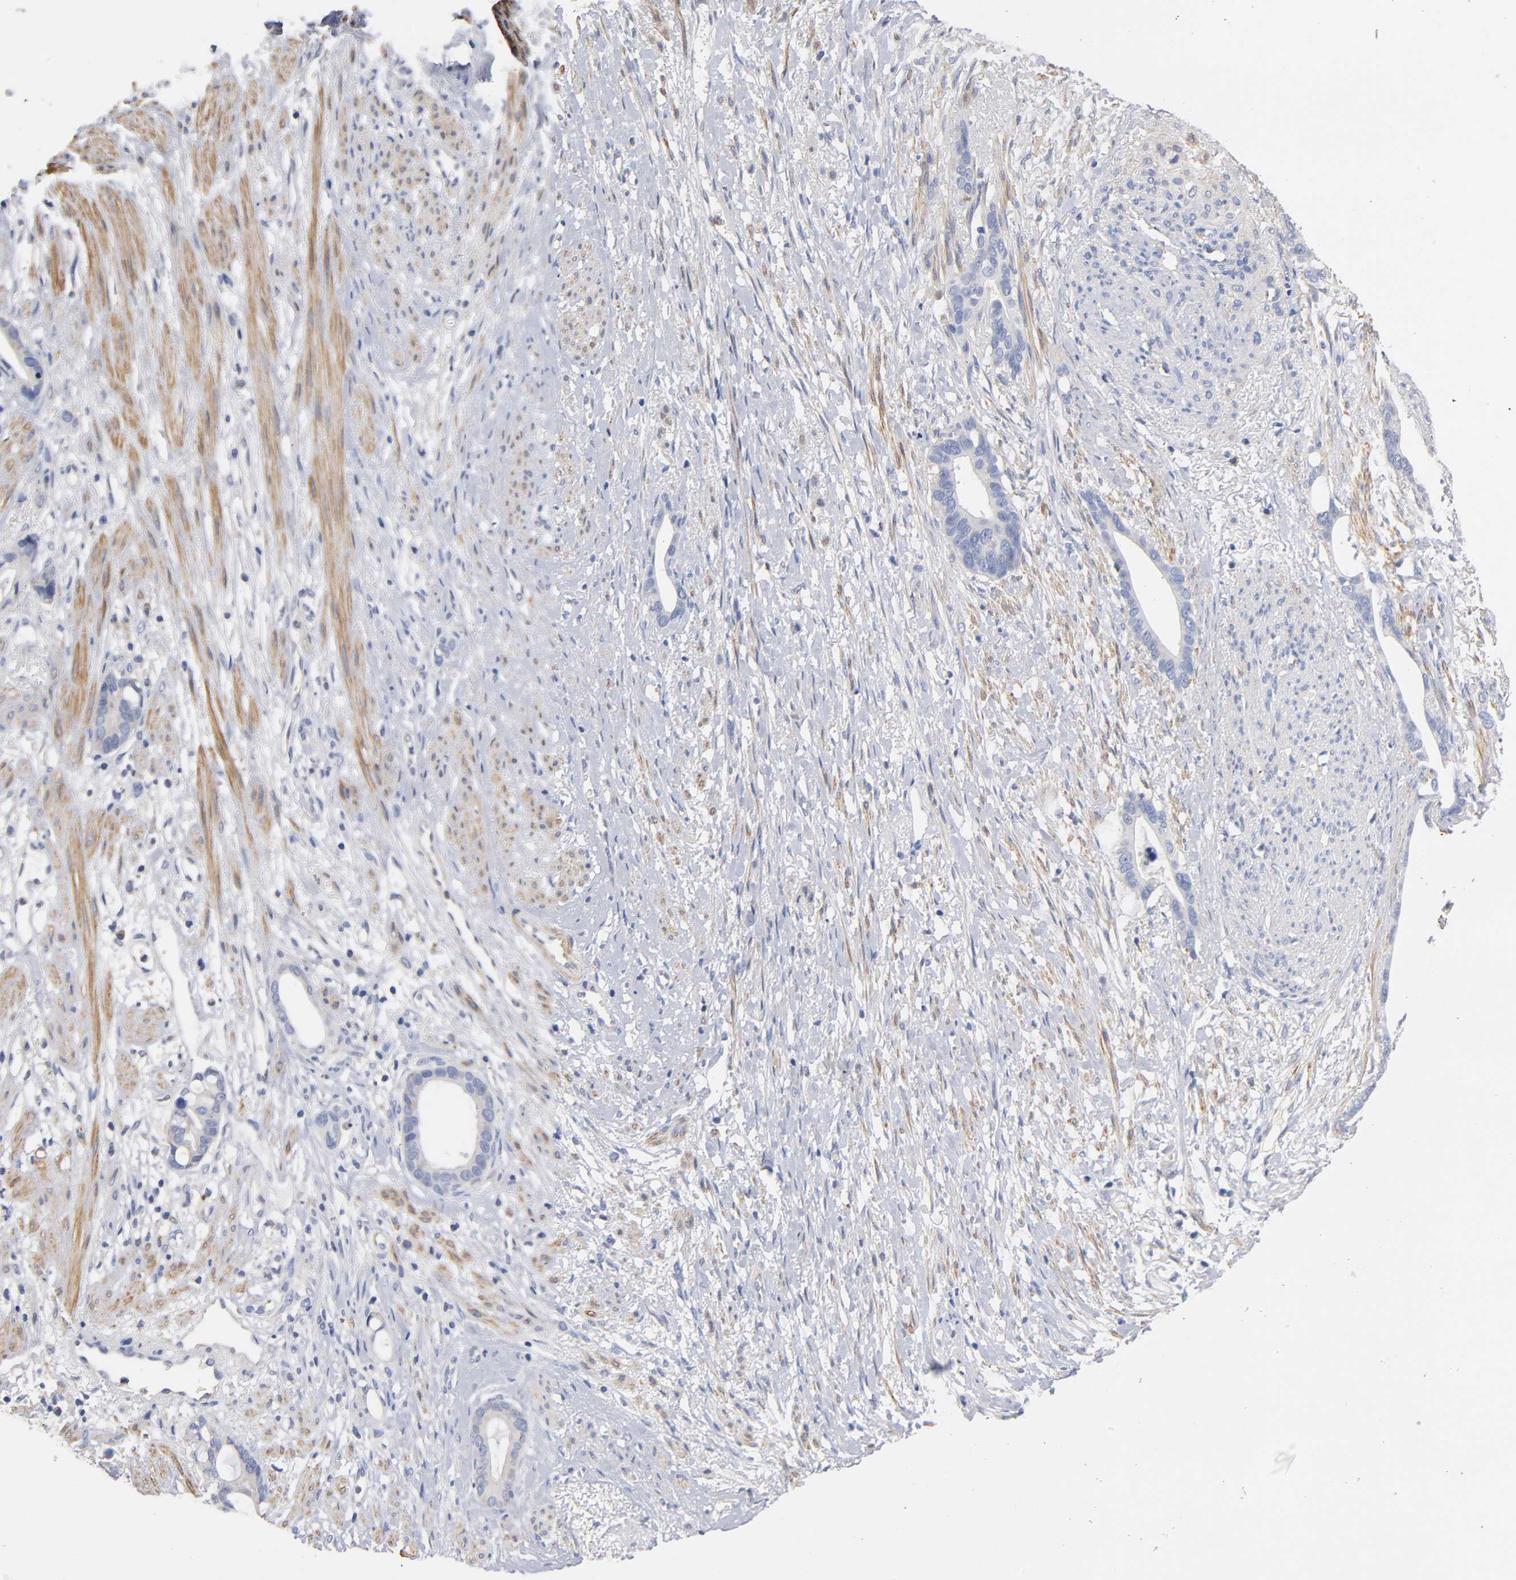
{"staining": {"intensity": "negative", "quantity": "none", "location": "none"}, "tissue": "stomach cancer", "cell_type": "Tumor cells", "image_type": "cancer", "snomed": [{"axis": "morphology", "description": "Adenocarcinoma, NOS"}, {"axis": "topography", "description": "Stomach"}], "caption": "IHC histopathology image of neoplastic tissue: human adenocarcinoma (stomach) stained with DAB (3,3'-diaminobenzidine) displays no significant protein expression in tumor cells.", "gene": "SEMA5A", "patient": {"sex": "female", "age": 75}}